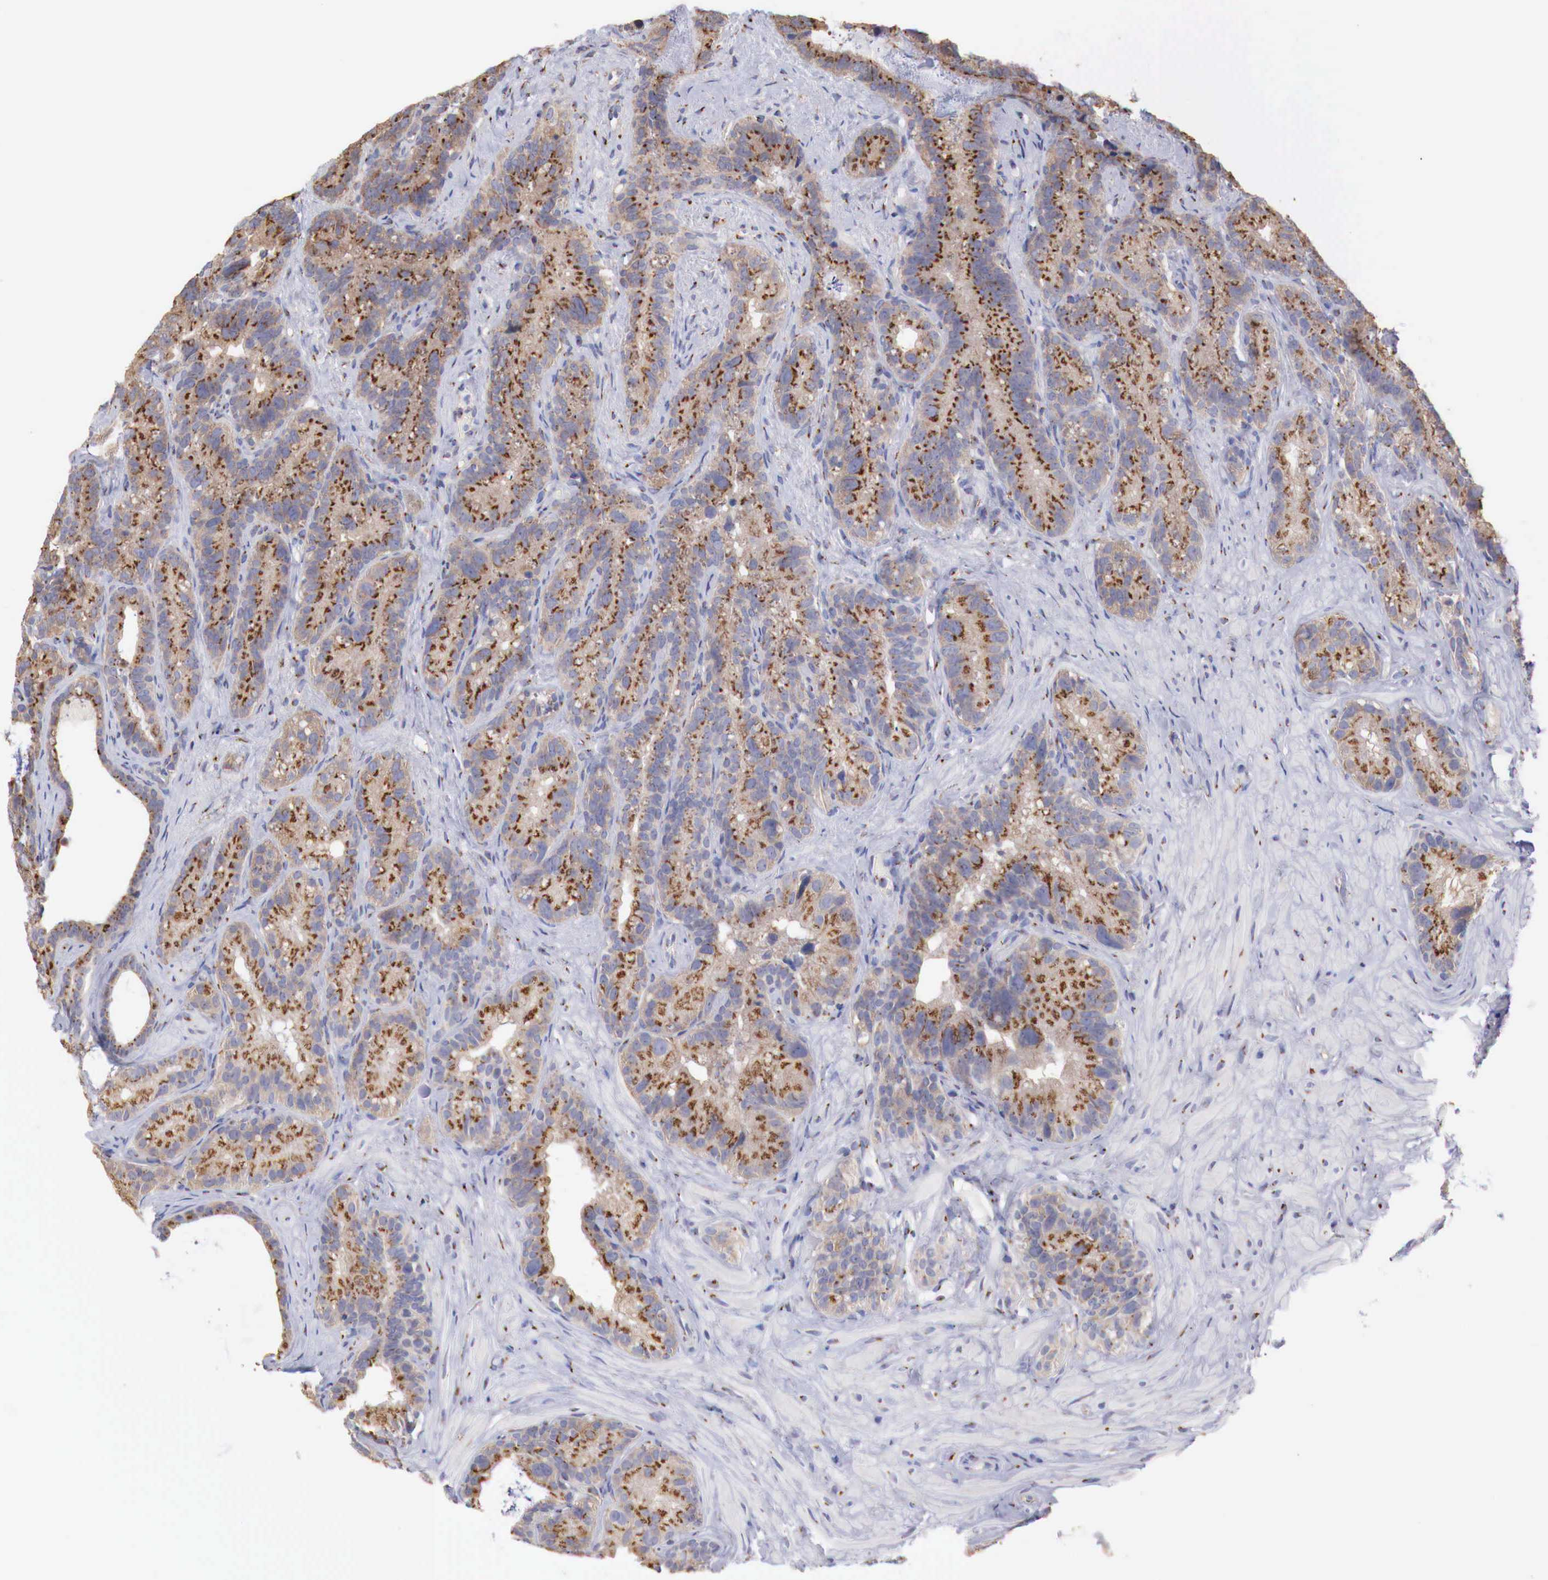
{"staining": {"intensity": "strong", "quantity": ">75%", "location": "cytoplasmic/membranous"}, "tissue": "seminal vesicle", "cell_type": "Glandular cells", "image_type": "normal", "snomed": [{"axis": "morphology", "description": "Normal tissue, NOS"}, {"axis": "topography", "description": "Seminal veicle"}], "caption": "The photomicrograph reveals immunohistochemical staining of normal seminal vesicle. There is strong cytoplasmic/membranous expression is seen in approximately >75% of glandular cells. The staining is performed using DAB brown chromogen to label protein expression. The nuclei are counter-stained blue using hematoxylin.", "gene": "SYAP1", "patient": {"sex": "male", "age": 63}}